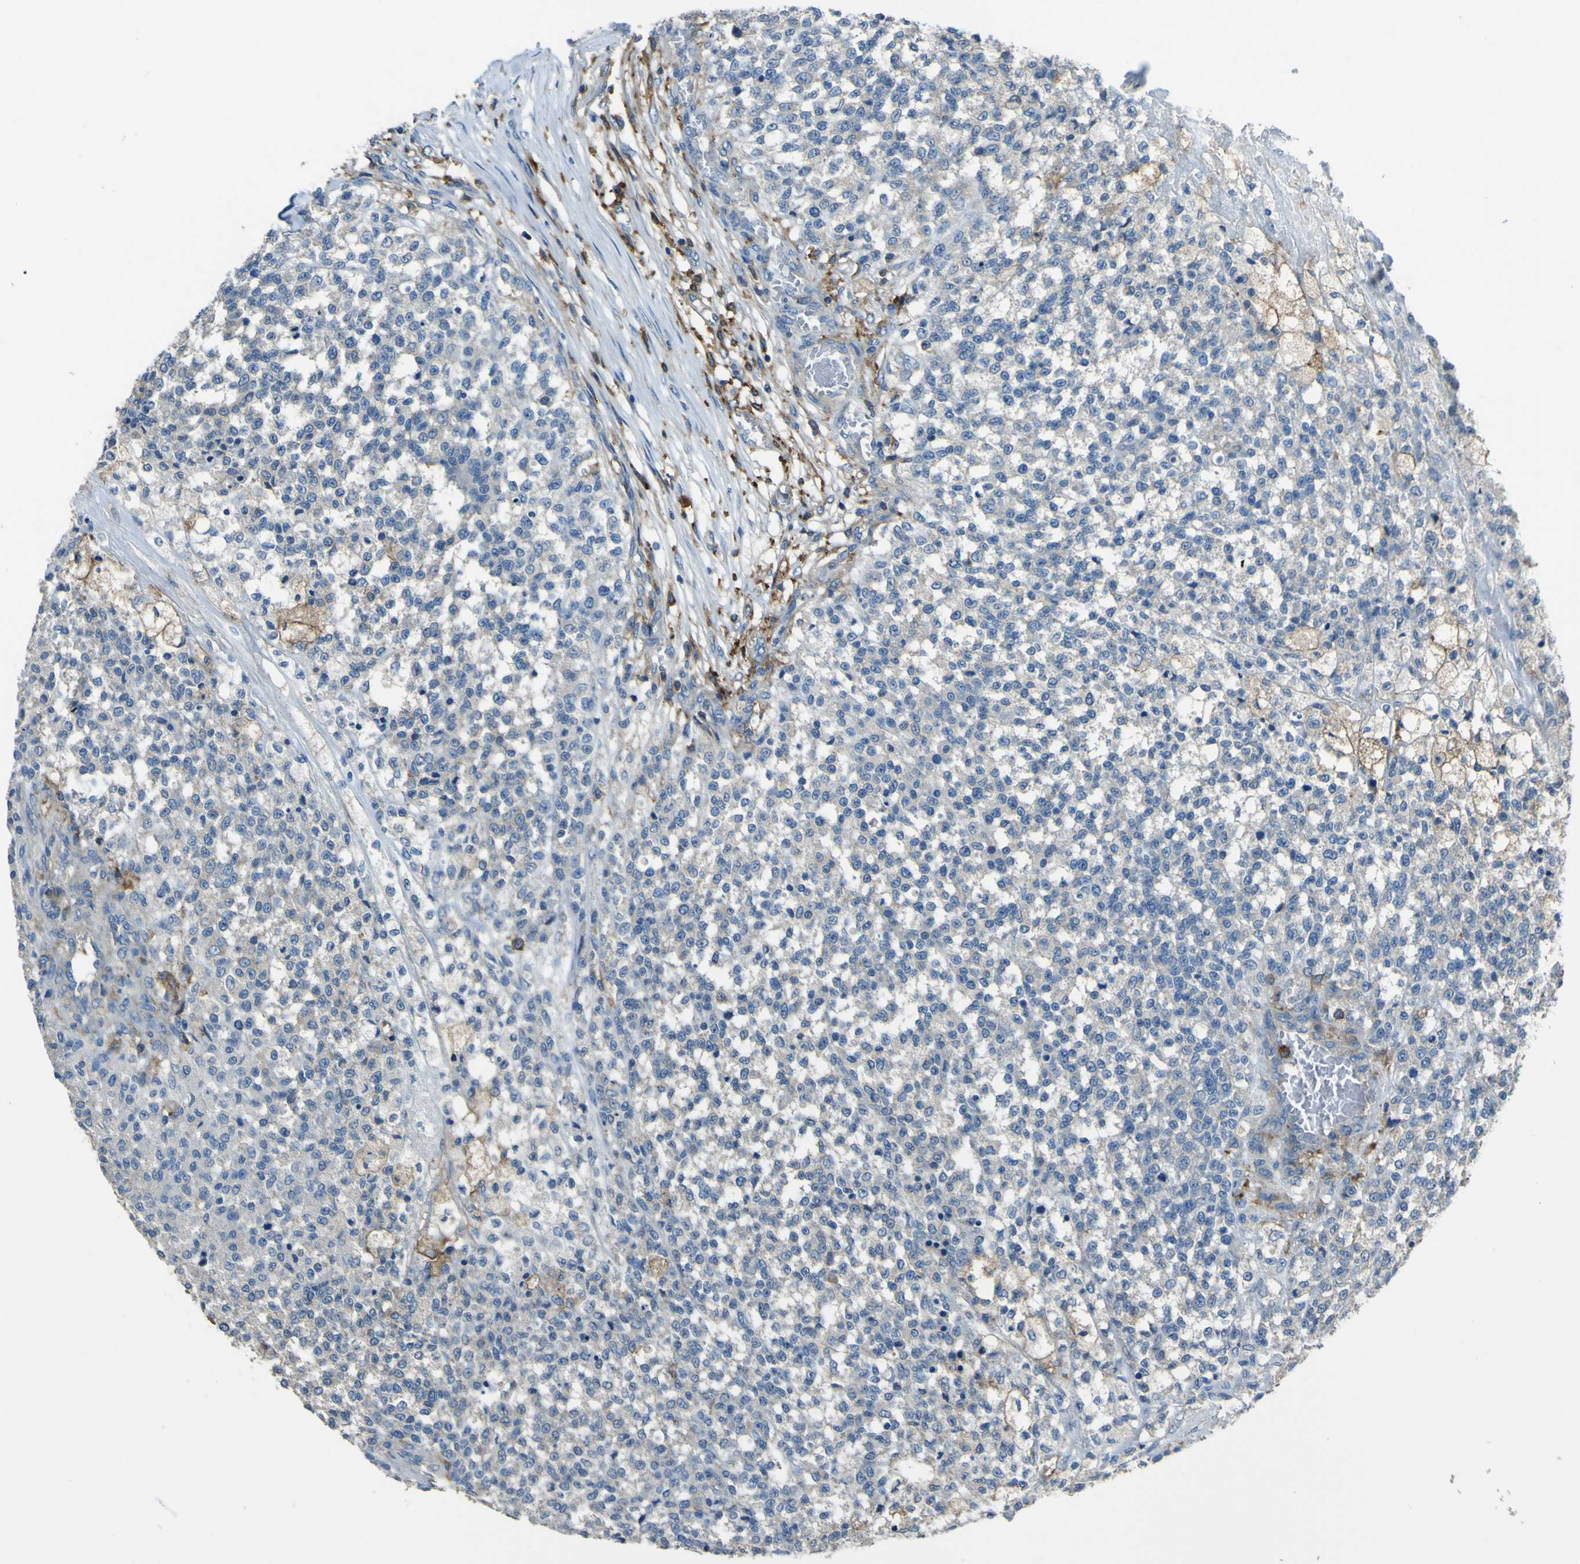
{"staining": {"intensity": "negative", "quantity": "none", "location": "none"}, "tissue": "testis cancer", "cell_type": "Tumor cells", "image_type": "cancer", "snomed": [{"axis": "morphology", "description": "Seminoma, NOS"}, {"axis": "topography", "description": "Testis"}], "caption": "Immunohistochemical staining of human testis seminoma shows no significant staining in tumor cells.", "gene": "LAIR1", "patient": {"sex": "male", "age": 59}}